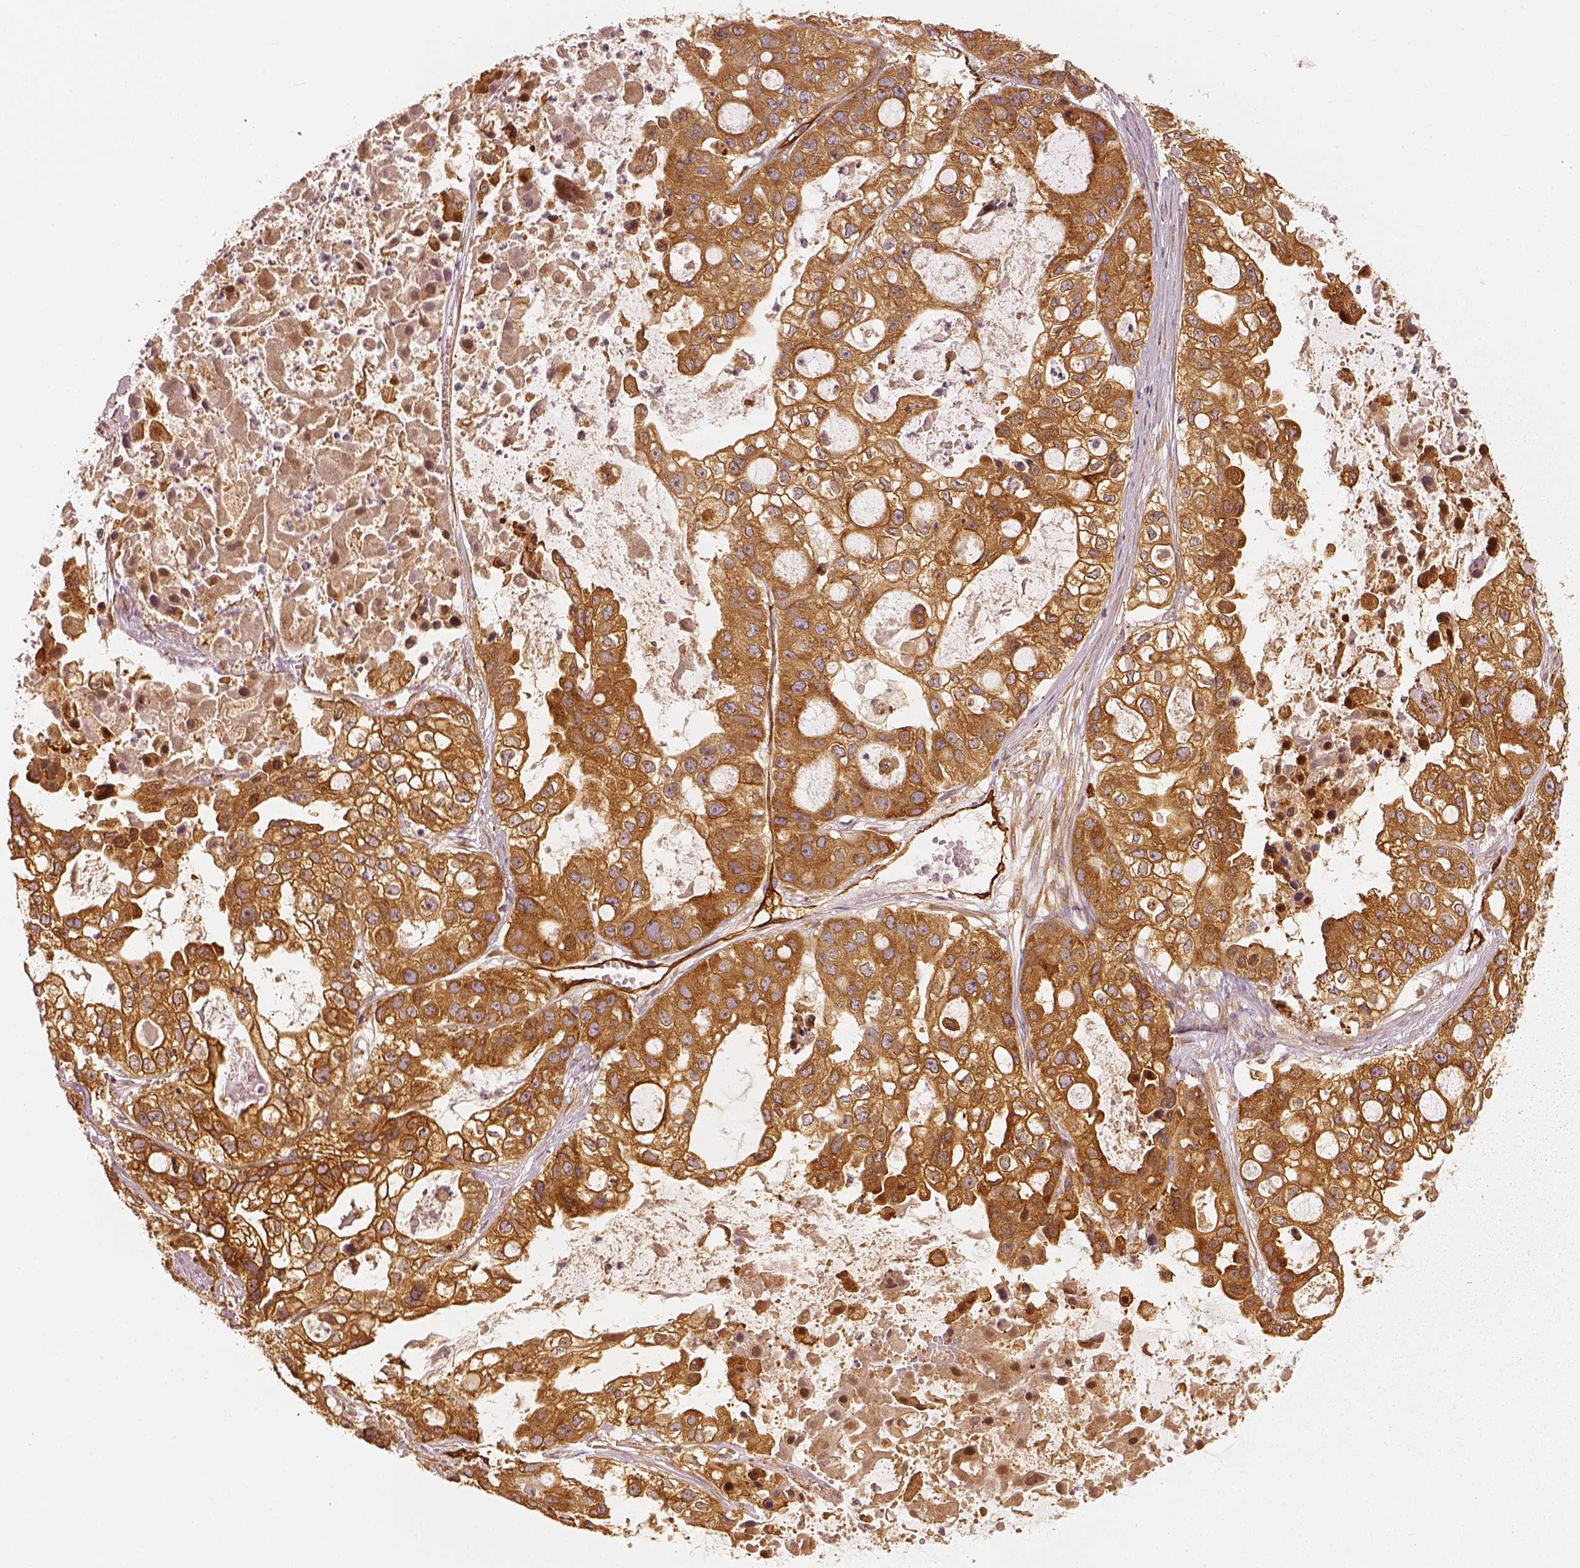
{"staining": {"intensity": "moderate", "quantity": ">75%", "location": "cytoplasmic/membranous"}, "tissue": "ovarian cancer", "cell_type": "Tumor cells", "image_type": "cancer", "snomed": [{"axis": "morphology", "description": "Cystadenocarcinoma, serous, NOS"}, {"axis": "topography", "description": "Ovary"}], "caption": "DAB immunohistochemical staining of human ovarian serous cystadenocarcinoma demonstrates moderate cytoplasmic/membranous protein positivity in about >75% of tumor cells.", "gene": "FSCN1", "patient": {"sex": "female", "age": 56}}